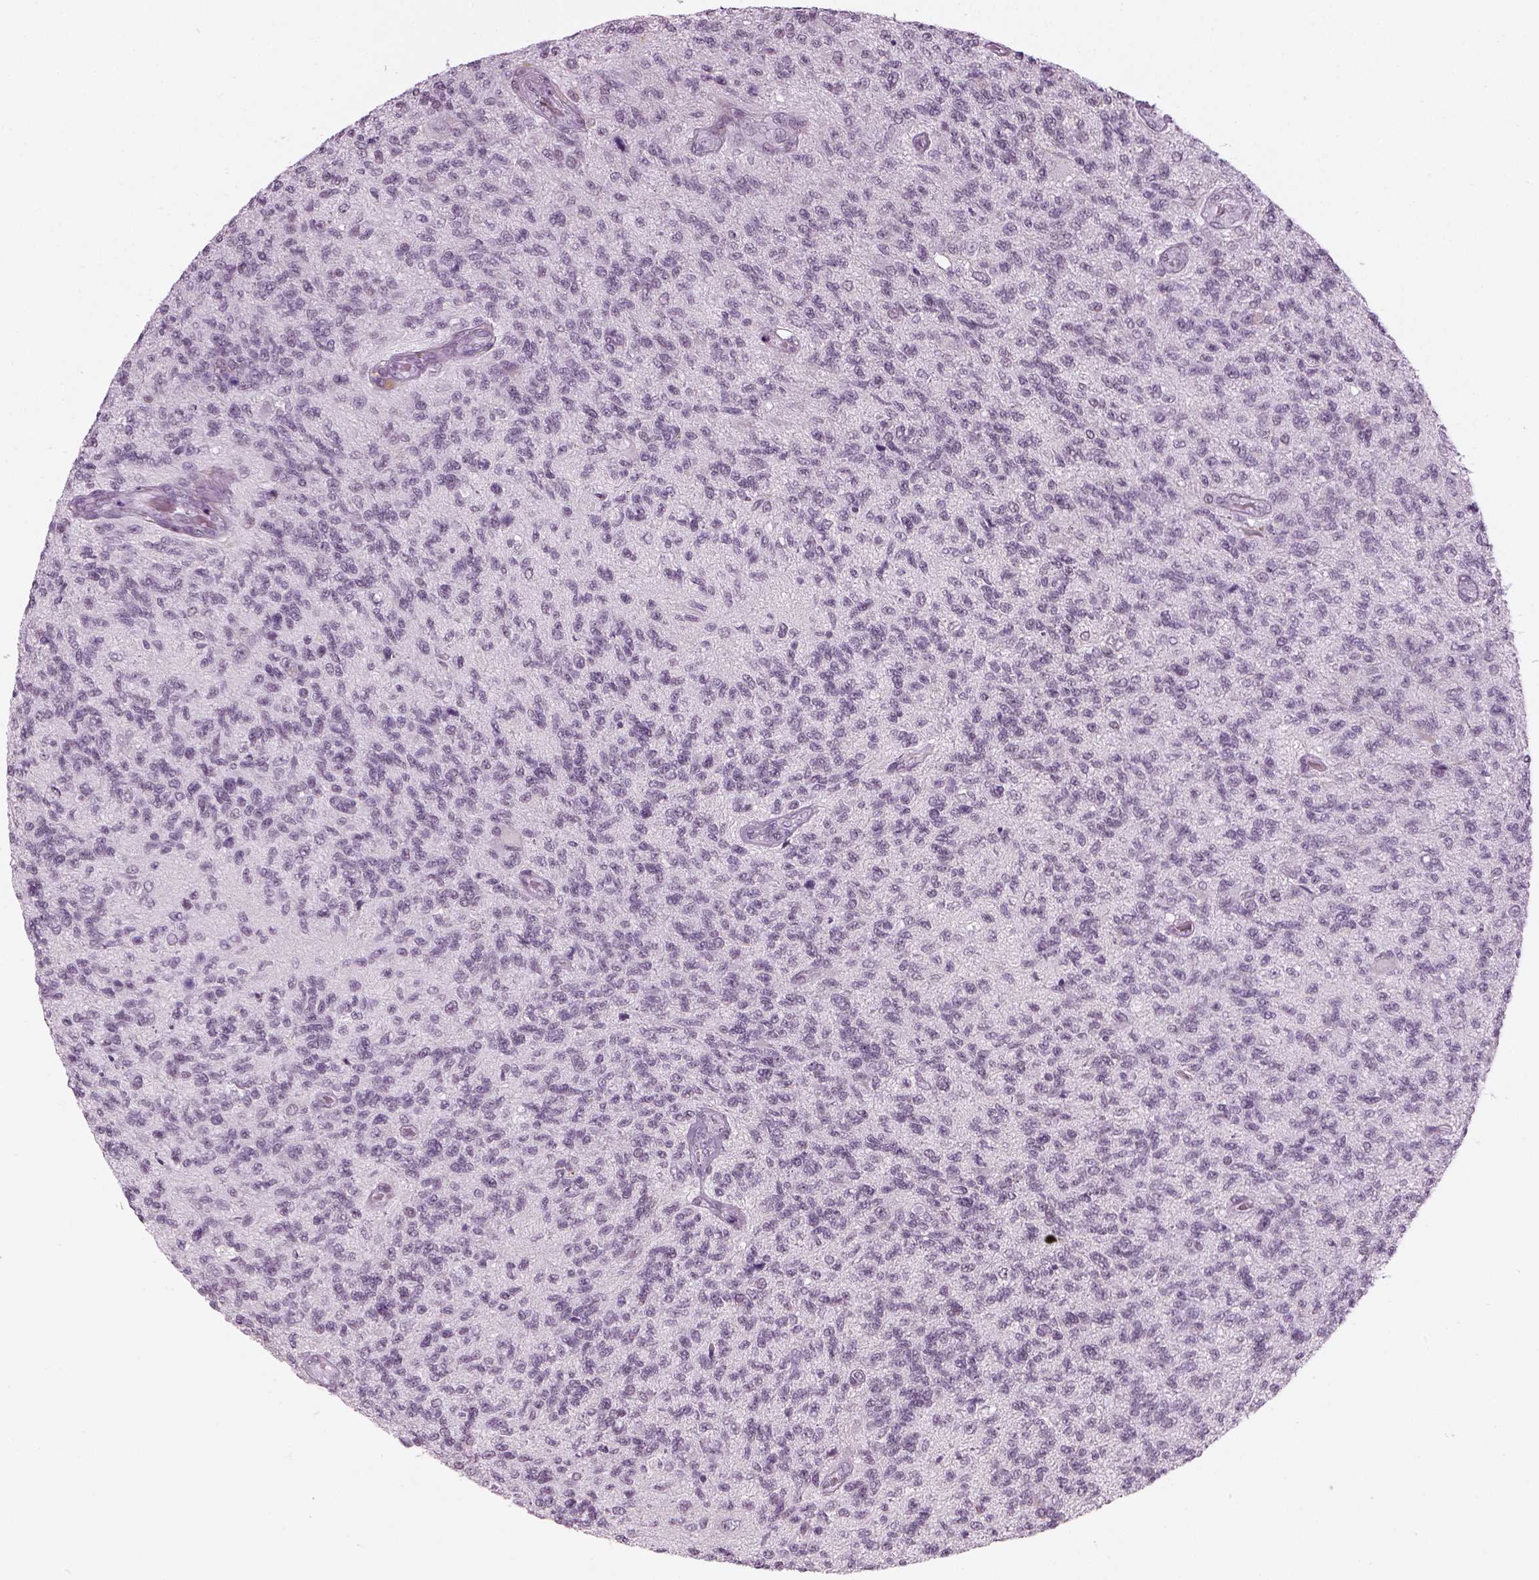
{"staining": {"intensity": "negative", "quantity": "none", "location": "none"}, "tissue": "glioma", "cell_type": "Tumor cells", "image_type": "cancer", "snomed": [{"axis": "morphology", "description": "Glioma, malignant, High grade"}, {"axis": "topography", "description": "Brain"}], "caption": "The immunohistochemistry micrograph has no significant expression in tumor cells of glioma tissue. (Immunohistochemistry, brightfield microscopy, high magnification).", "gene": "KCNG2", "patient": {"sex": "male", "age": 56}}